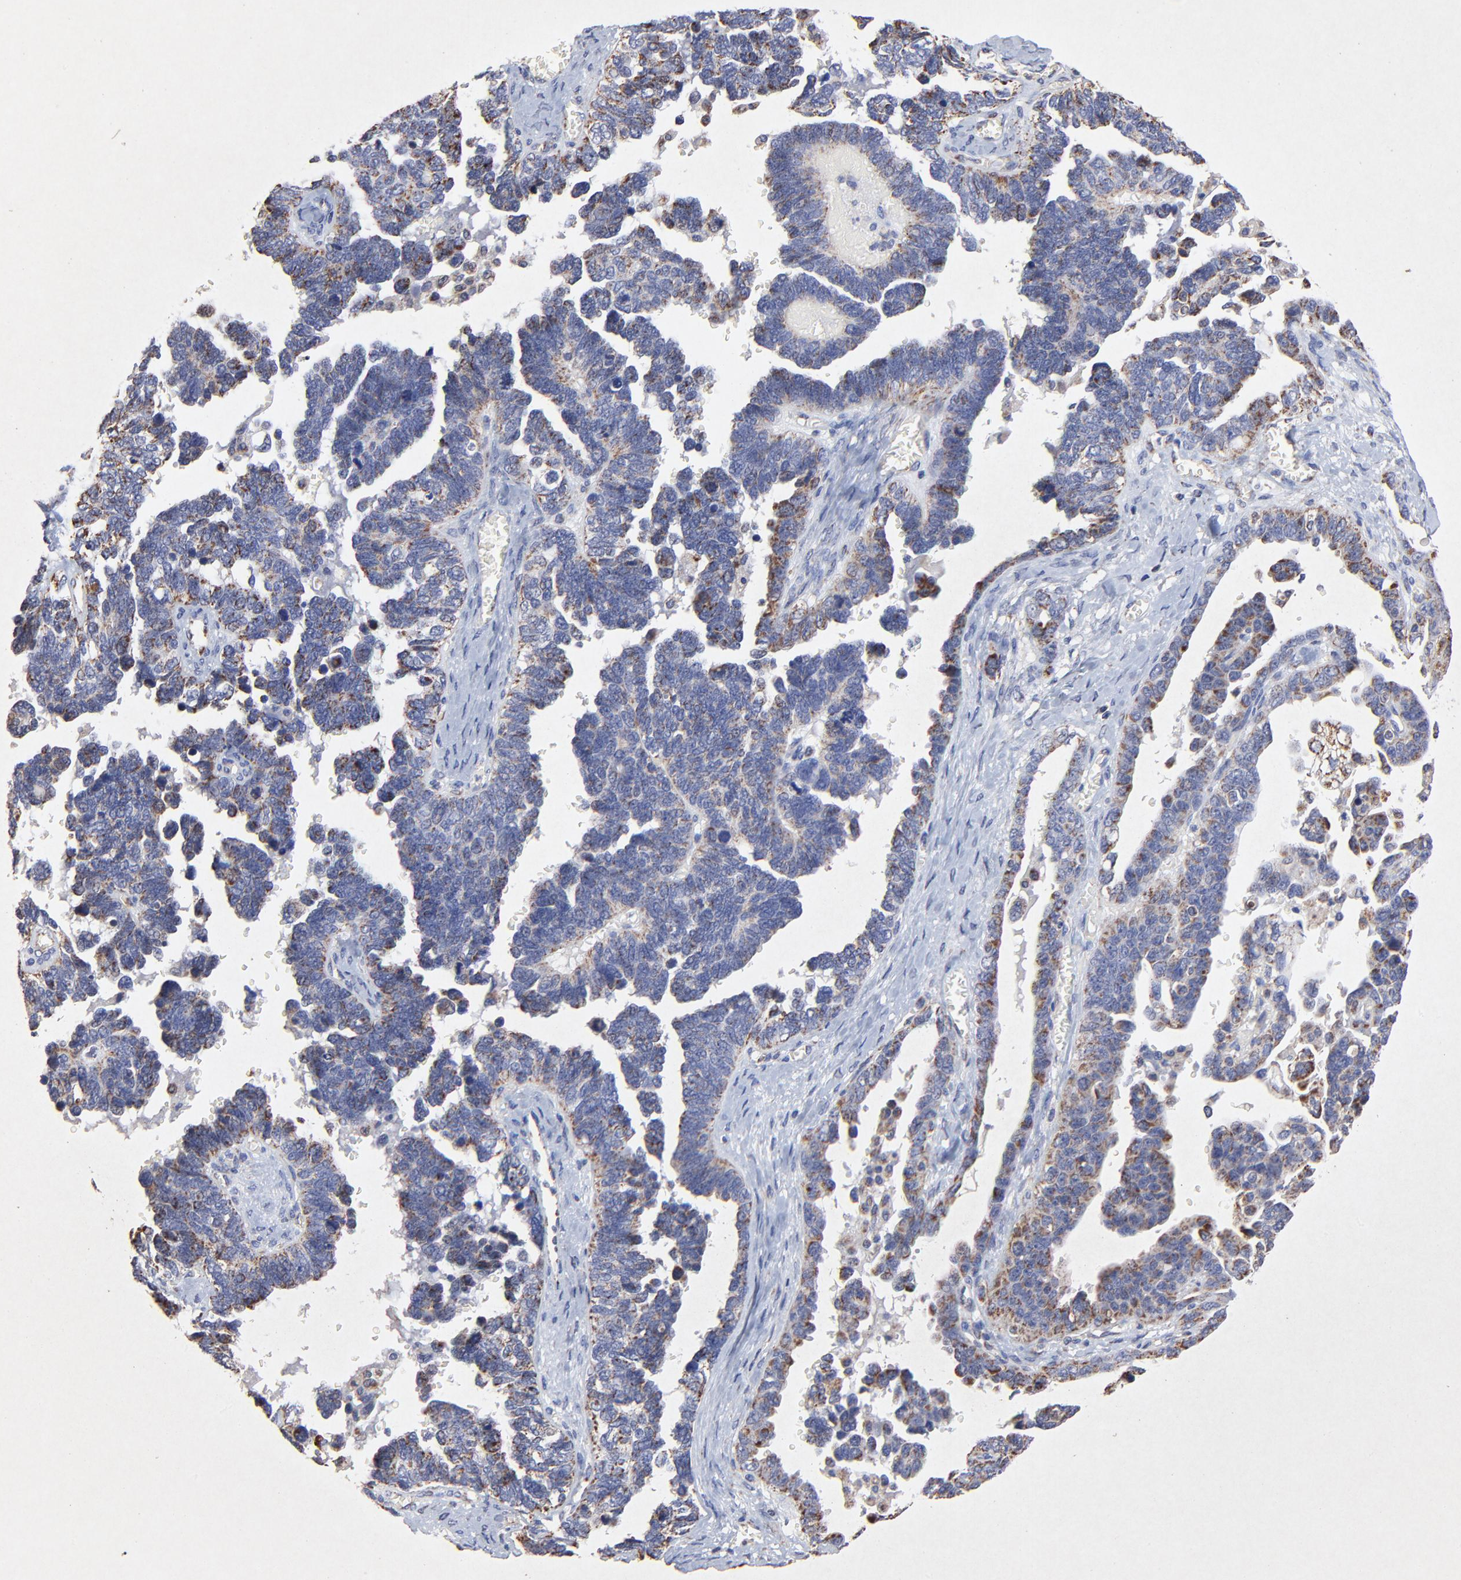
{"staining": {"intensity": "weak", "quantity": "25%-75%", "location": "cytoplasmic/membranous"}, "tissue": "ovarian cancer", "cell_type": "Tumor cells", "image_type": "cancer", "snomed": [{"axis": "morphology", "description": "Cystadenocarcinoma, serous, NOS"}, {"axis": "topography", "description": "Ovary"}], "caption": "The photomicrograph exhibits staining of ovarian serous cystadenocarcinoma, revealing weak cytoplasmic/membranous protein expression (brown color) within tumor cells.", "gene": "SSBP1", "patient": {"sex": "female", "age": 69}}